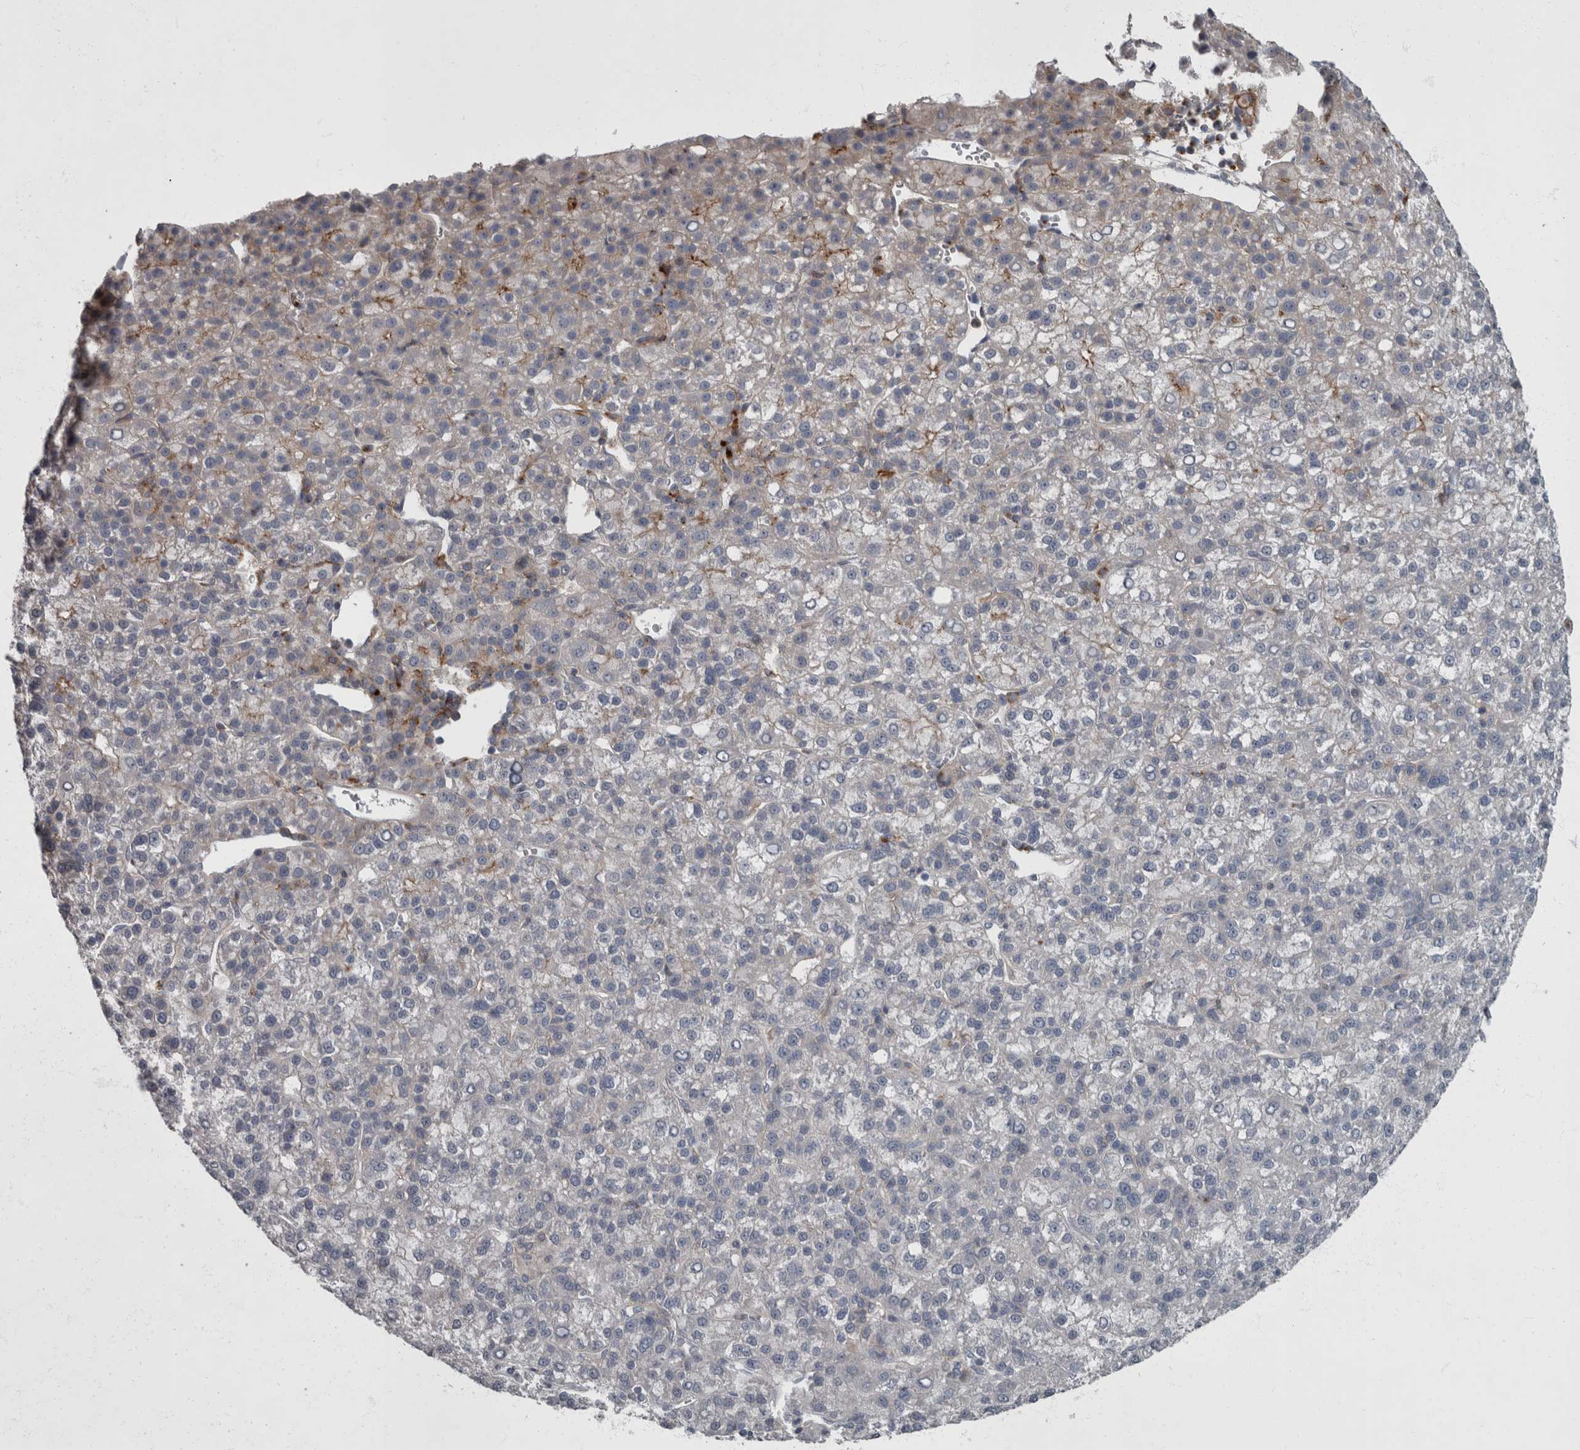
{"staining": {"intensity": "negative", "quantity": "none", "location": "none"}, "tissue": "liver cancer", "cell_type": "Tumor cells", "image_type": "cancer", "snomed": [{"axis": "morphology", "description": "Carcinoma, Hepatocellular, NOS"}, {"axis": "topography", "description": "Liver"}], "caption": "Image shows no significant protein expression in tumor cells of hepatocellular carcinoma (liver).", "gene": "CDC42BPG", "patient": {"sex": "female", "age": 58}}